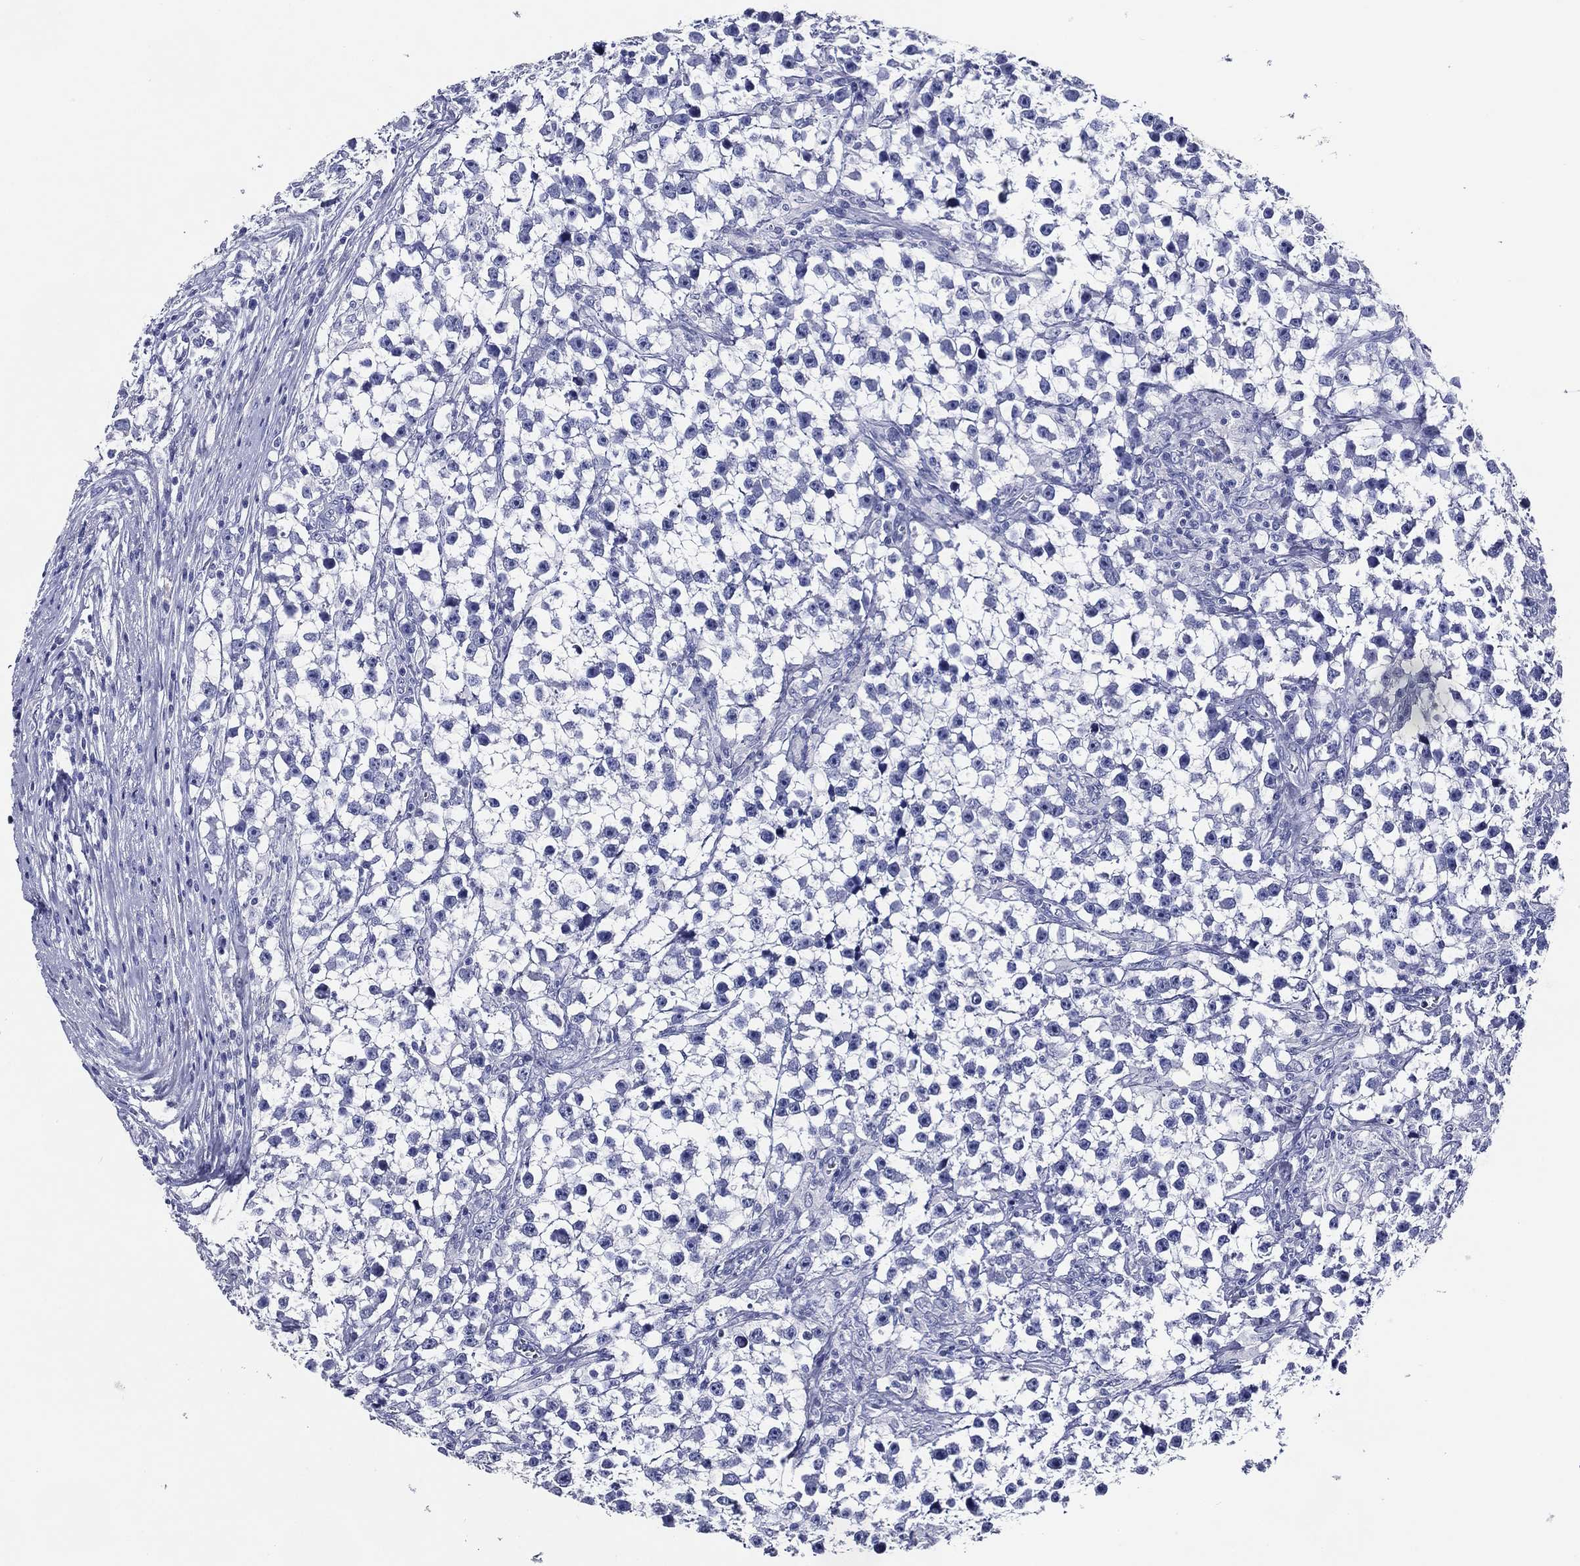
{"staining": {"intensity": "negative", "quantity": "none", "location": "none"}, "tissue": "testis cancer", "cell_type": "Tumor cells", "image_type": "cancer", "snomed": [{"axis": "morphology", "description": "Seminoma, NOS"}, {"axis": "topography", "description": "Testis"}], "caption": "High power microscopy image of an IHC micrograph of testis seminoma, revealing no significant positivity in tumor cells.", "gene": "ACE2", "patient": {"sex": "male", "age": 59}}